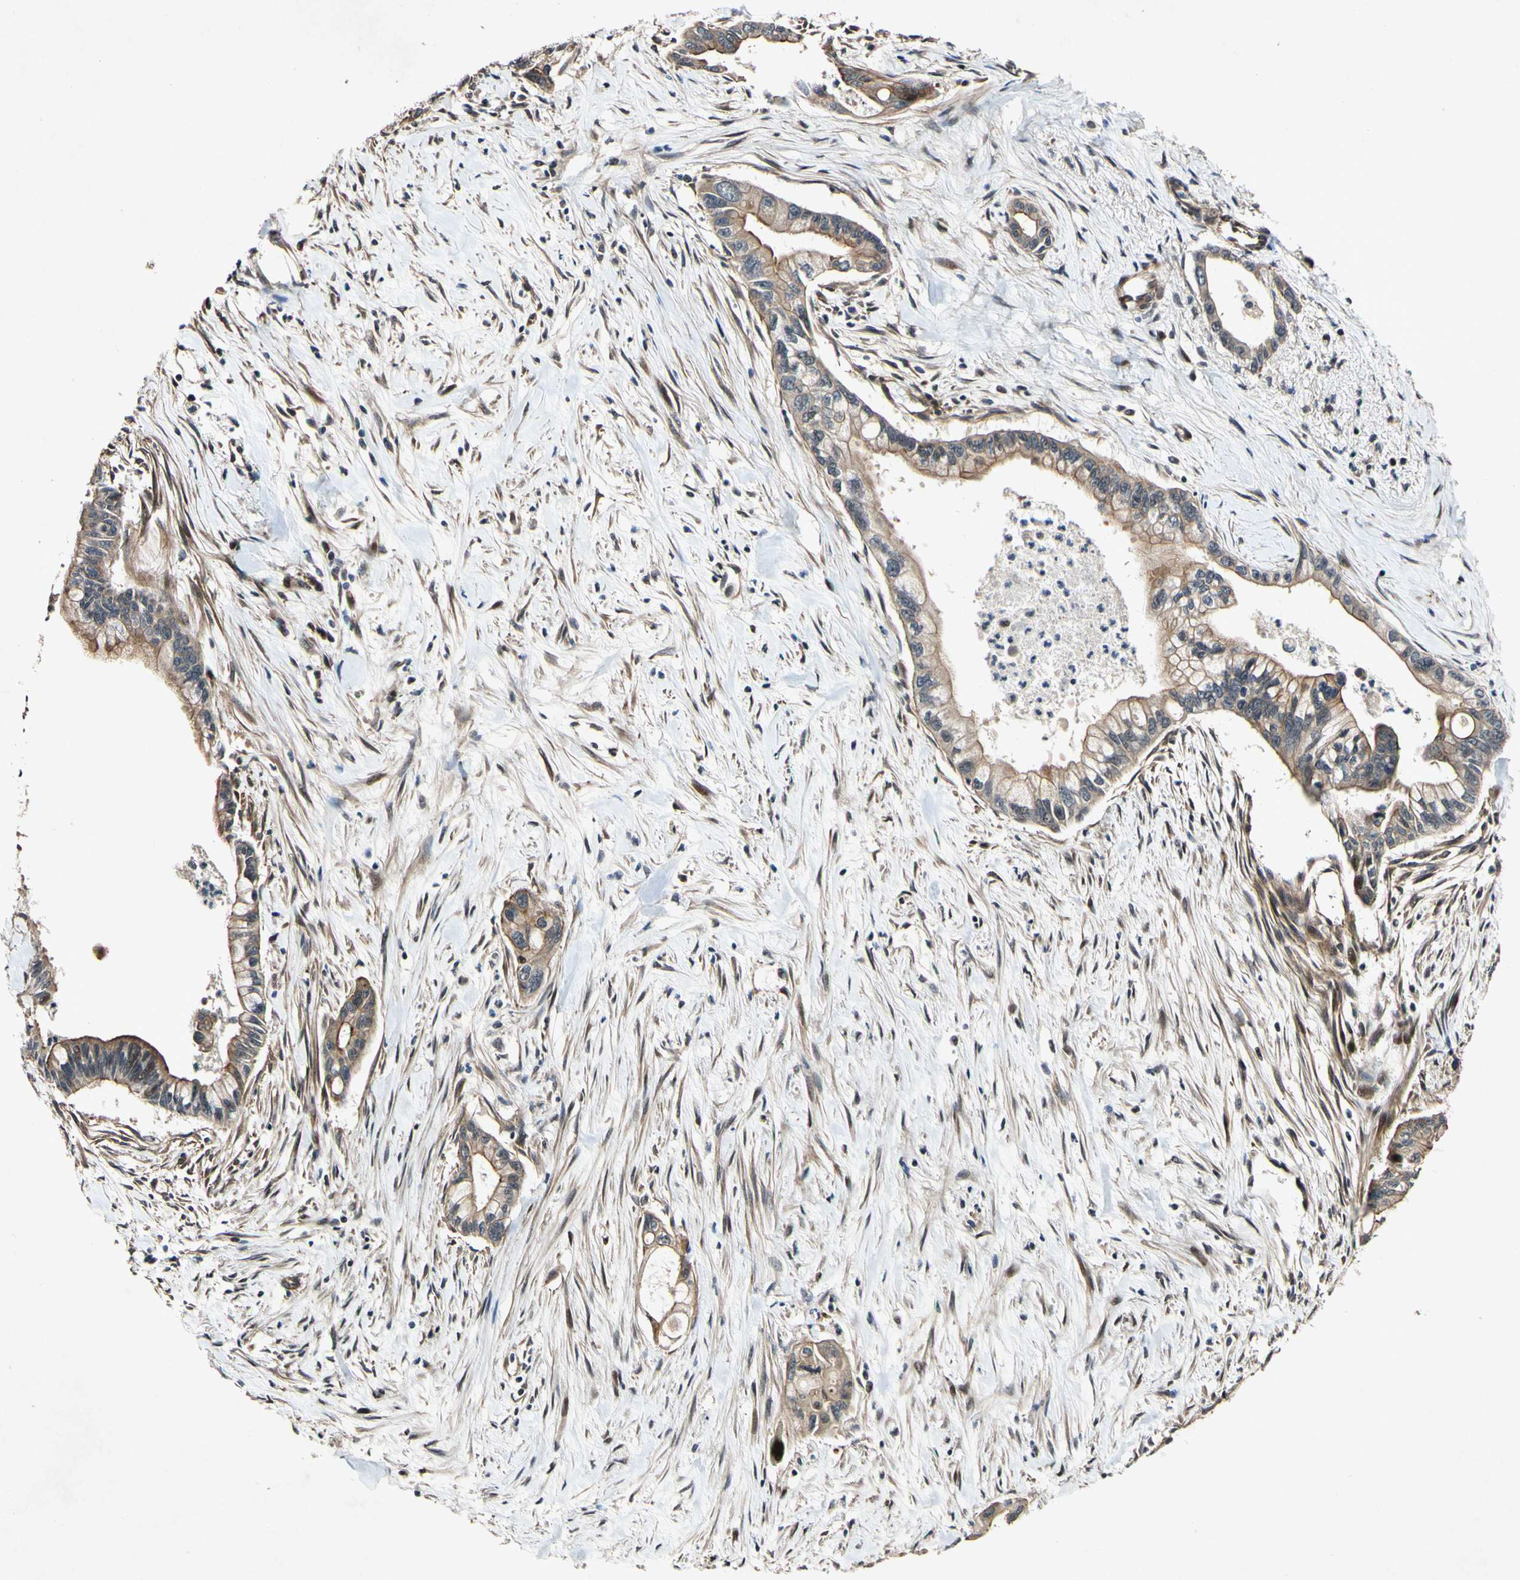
{"staining": {"intensity": "moderate", "quantity": ">75%", "location": "cytoplasmic/membranous"}, "tissue": "pancreatic cancer", "cell_type": "Tumor cells", "image_type": "cancer", "snomed": [{"axis": "morphology", "description": "Adenocarcinoma, NOS"}, {"axis": "topography", "description": "Pancreas"}], "caption": "Approximately >75% of tumor cells in pancreatic adenocarcinoma exhibit moderate cytoplasmic/membranous protein staining as visualized by brown immunohistochemical staining.", "gene": "CSNK1E", "patient": {"sex": "male", "age": 70}}